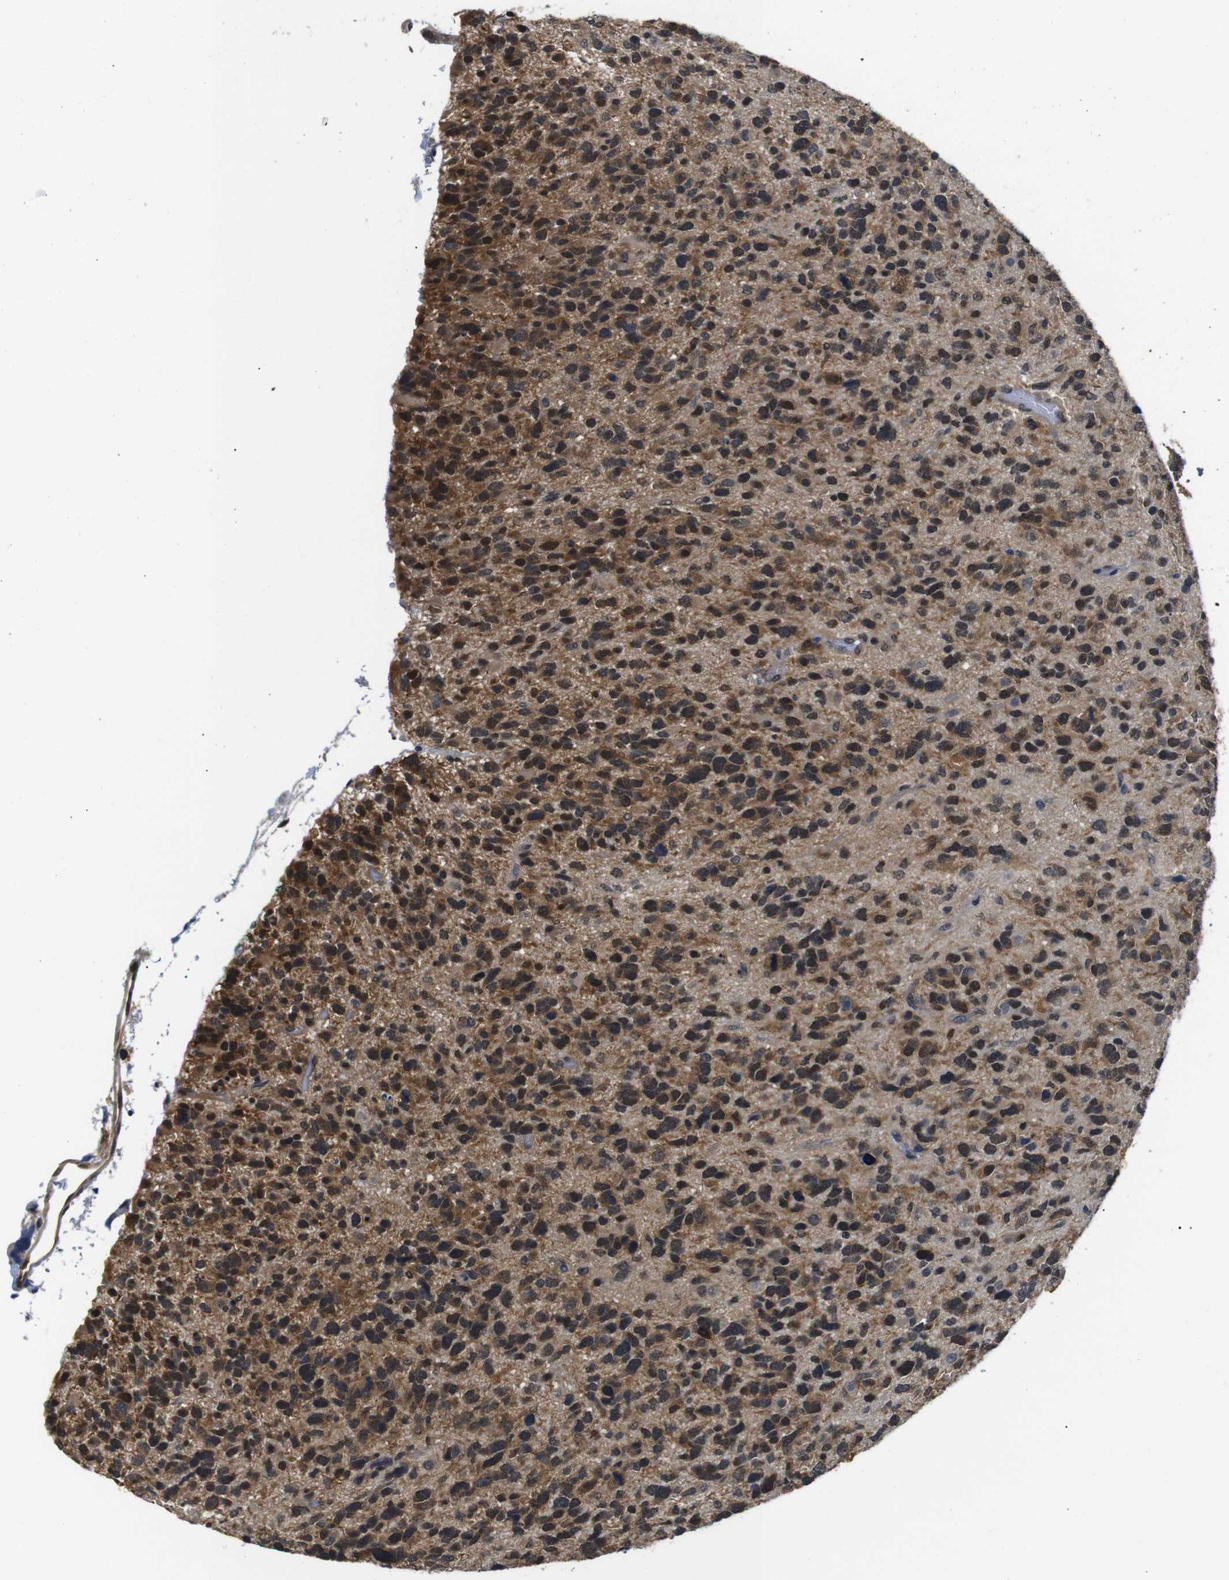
{"staining": {"intensity": "moderate", "quantity": ">75%", "location": "cytoplasmic/membranous,nuclear"}, "tissue": "glioma", "cell_type": "Tumor cells", "image_type": "cancer", "snomed": [{"axis": "morphology", "description": "Glioma, malignant, High grade"}, {"axis": "topography", "description": "Brain"}], "caption": "Immunohistochemistry (DAB) staining of human glioma demonstrates moderate cytoplasmic/membranous and nuclear protein expression in about >75% of tumor cells.", "gene": "UBXN1", "patient": {"sex": "female", "age": 58}}